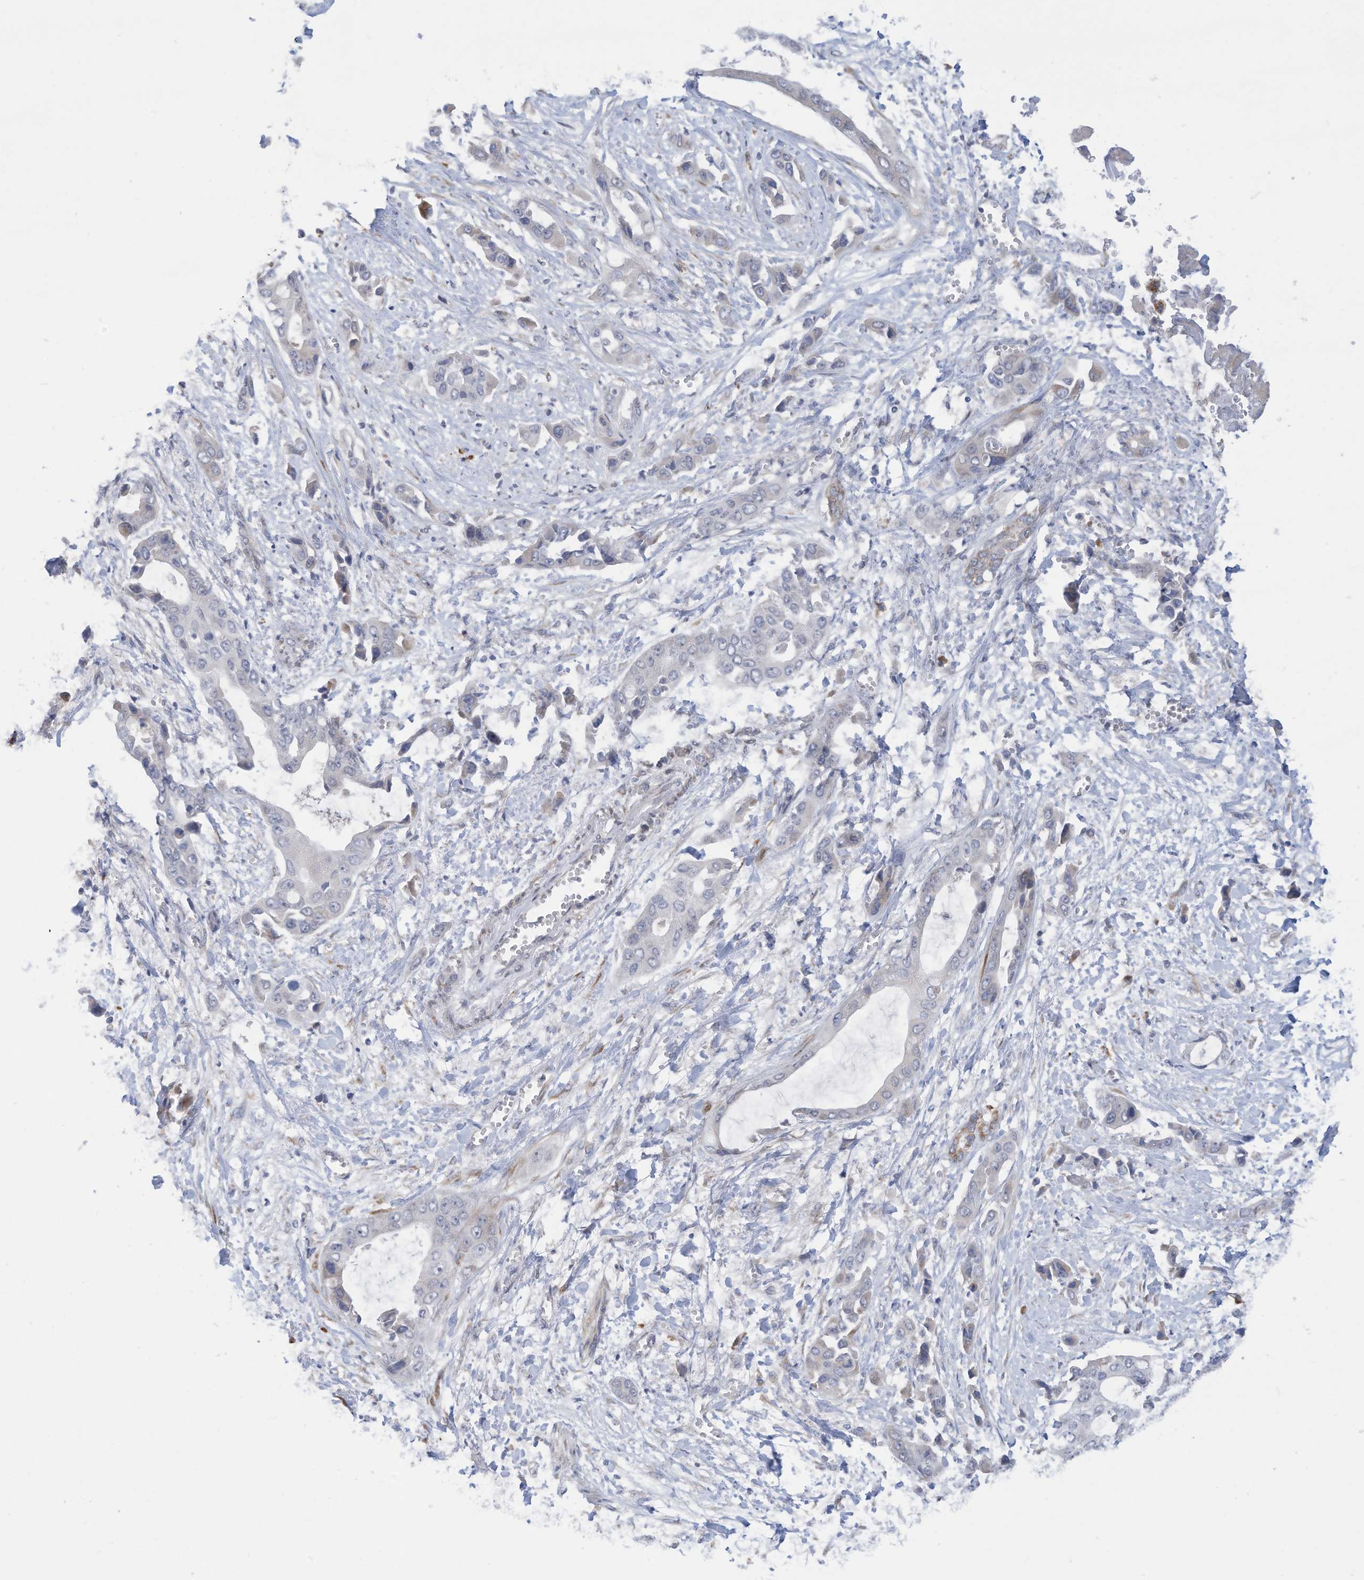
{"staining": {"intensity": "negative", "quantity": "none", "location": "none"}, "tissue": "liver cancer", "cell_type": "Tumor cells", "image_type": "cancer", "snomed": [{"axis": "morphology", "description": "Cholangiocarcinoma"}, {"axis": "topography", "description": "Liver"}], "caption": "Immunohistochemistry (IHC) of liver cholangiocarcinoma shows no positivity in tumor cells.", "gene": "ZNF292", "patient": {"sex": "female", "age": 52}}